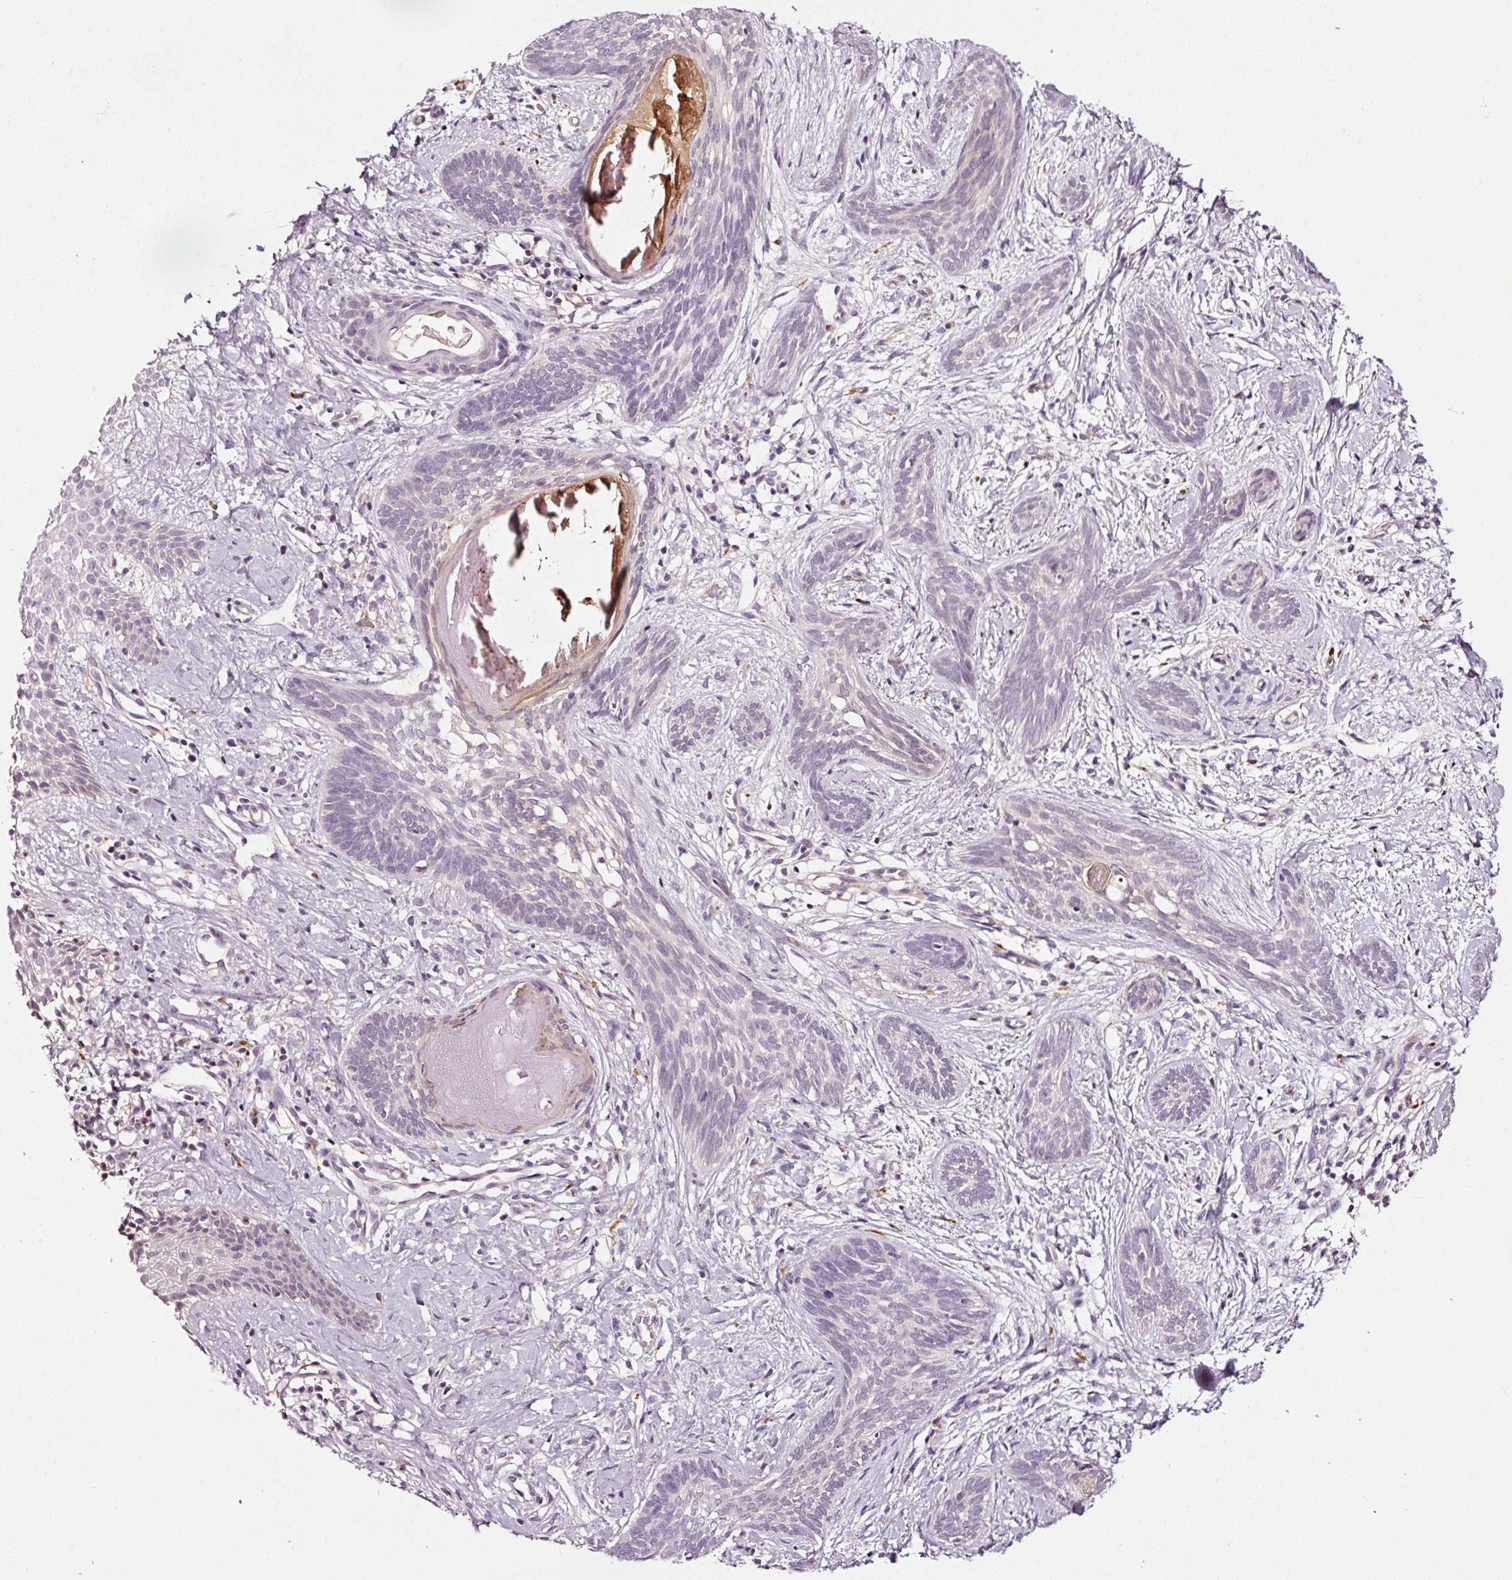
{"staining": {"intensity": "negative", "quantity": "none", "location": "none"}, "tissue": "skin cancer", "cell_type": "Tumor cells", "image_type": "cancer", "snomed": [{"axis": "morphology", "description": "Basal cell carcinoma"}, {"axis": "topography", "description": "Skin"}], "caption": "A photomicrograph of skin cancer stained for a protein exhibits no brown staining in tumor cells. (IHC, brightfield microscopy, high magnification).", "gene": "ABCB4", "patient": {"sex": "female", "age": 81}}